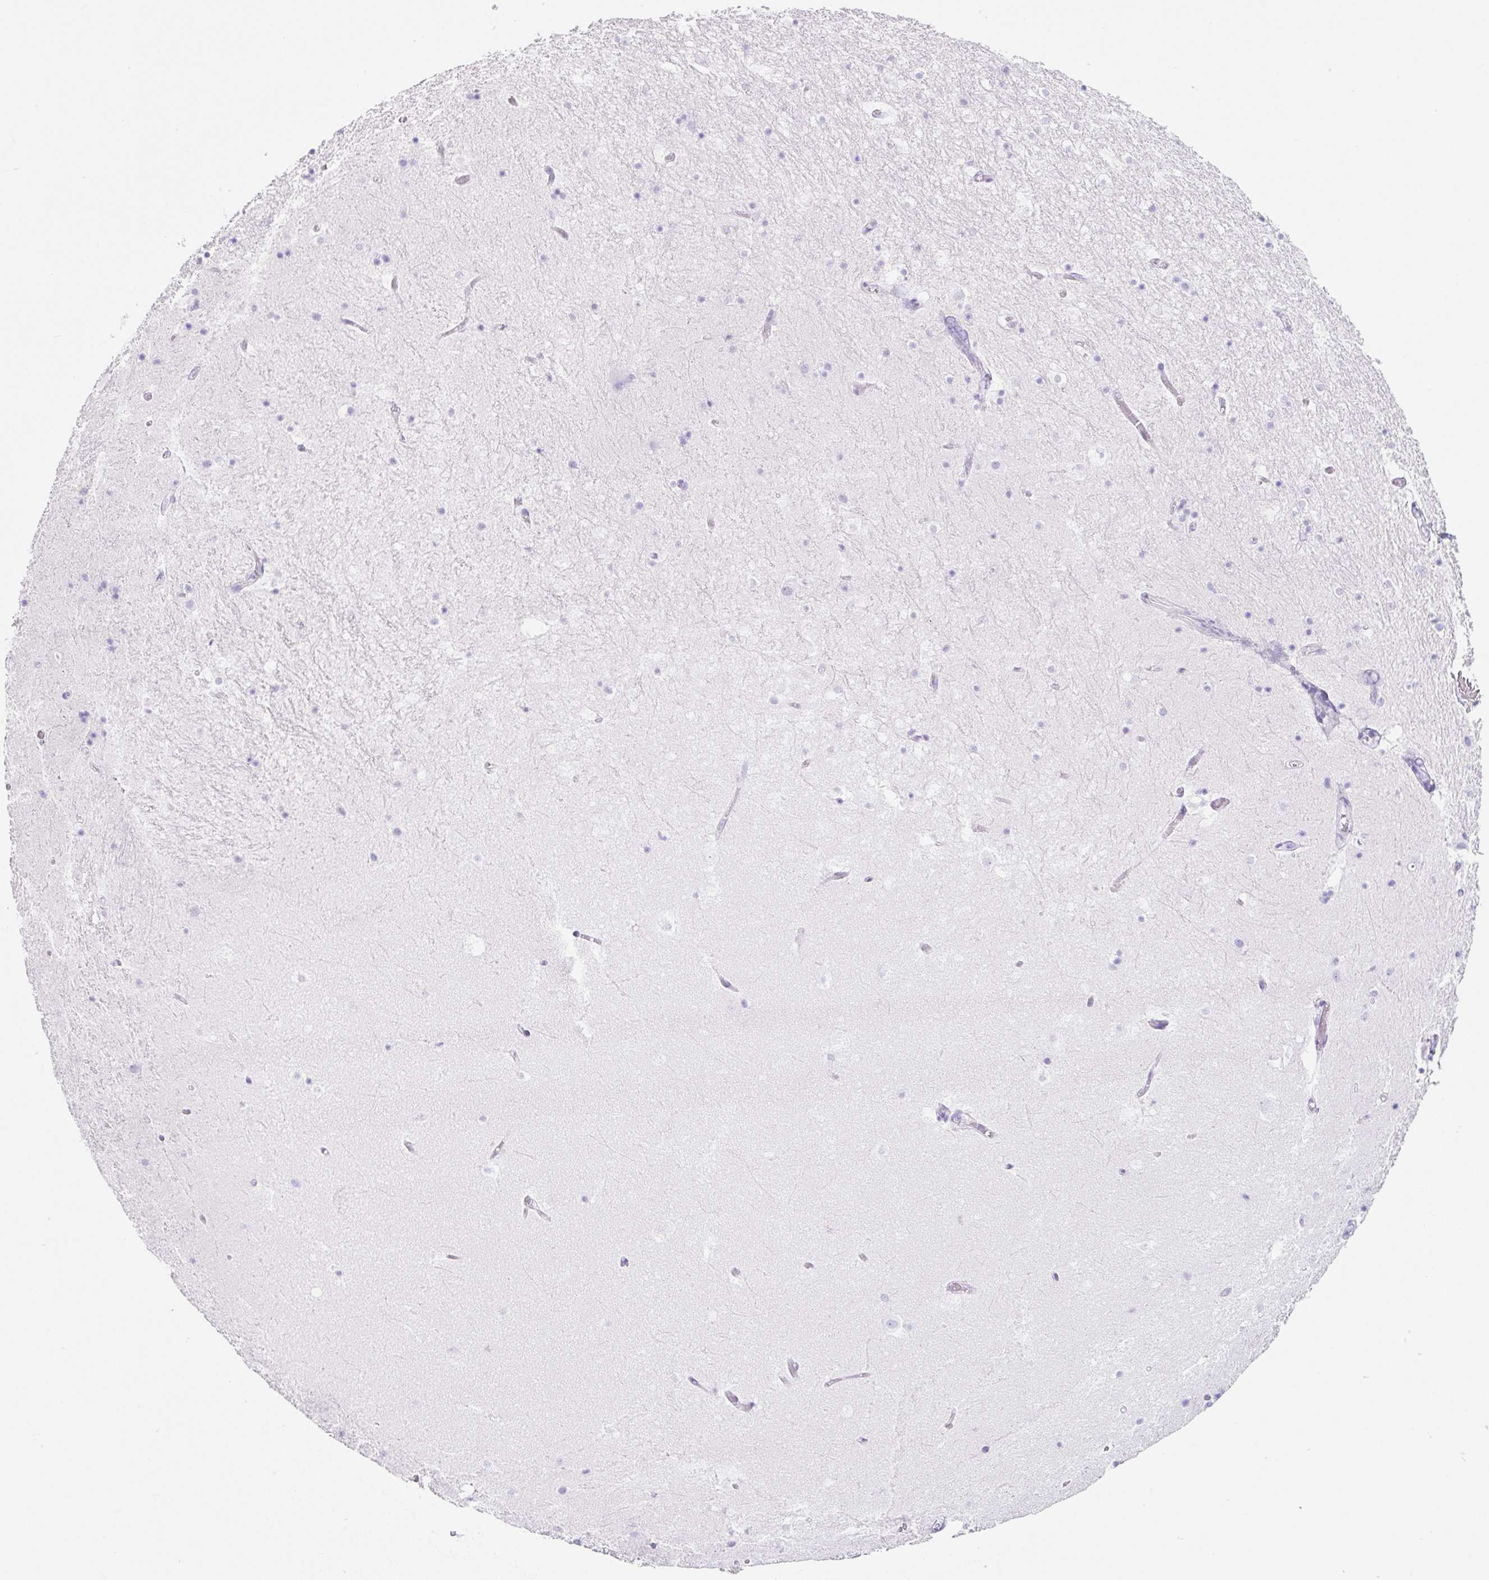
{"staining": {"intensity": "negative", "quantity": "none", "location": "none"}, "tissue": "hippocampus", "cell_type": "Glial cells", "image_type": "normal", "snomed": [{"axis": "morphology", "description": "Normal tissue, NOS"}, {"axis": "topography", "description": "Hippocampus"}], "caption": "This is a image of immunohistochemistry (IHC) staining of normal hippocampus, which shows no staining in glial cells.", "gene": "CLDND2", "patient": {"sex": "female", "age": 52}}